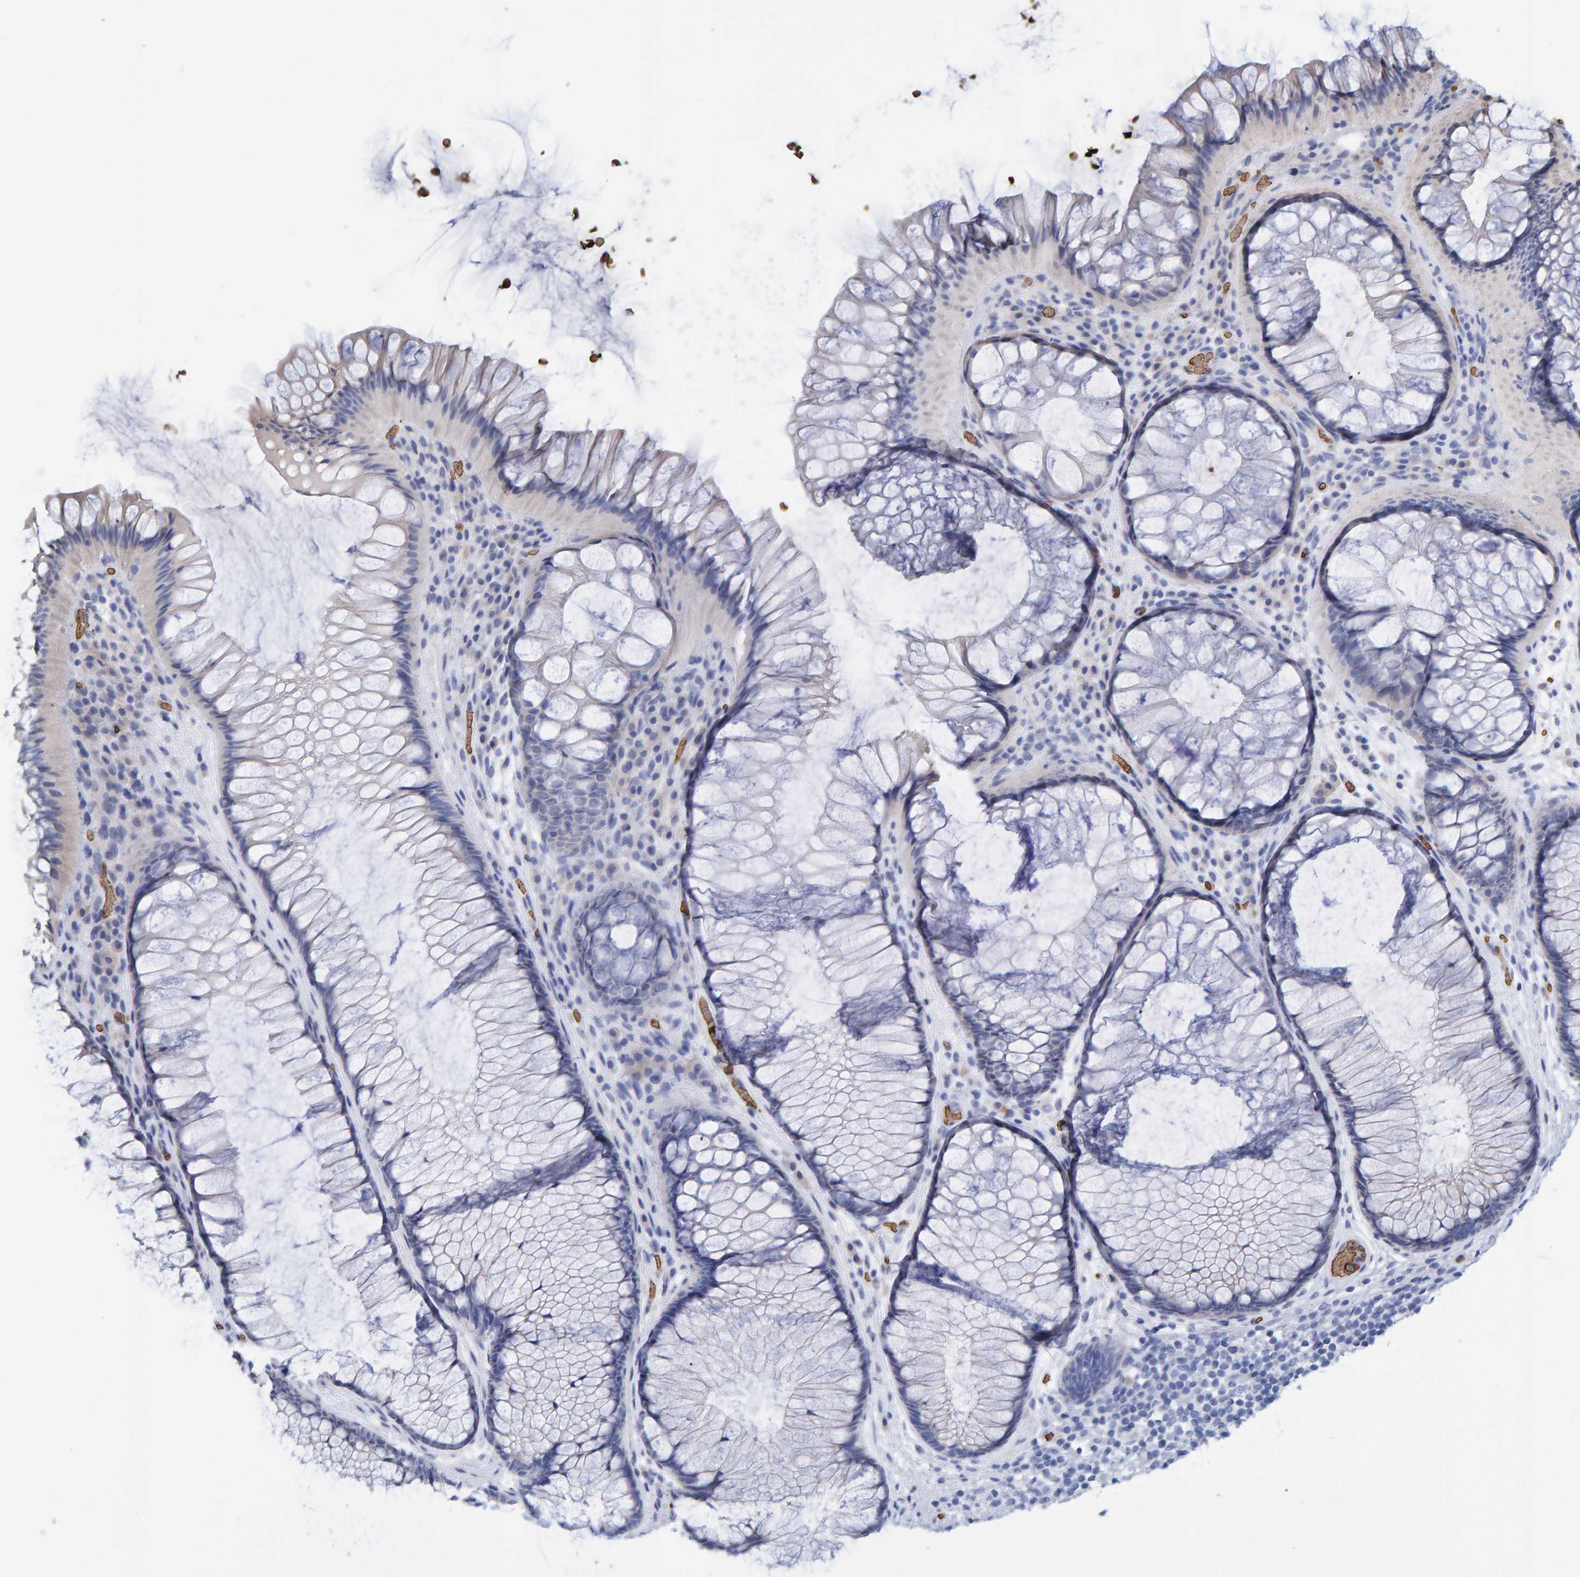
{"staining": {"intensity": "weak", "quantity": "<25%", "location": "cytoplasmic/membranous"}, "tissue": "rectum", "cell_type": "Glandular cells", "image_type": "normal", "snomed": [{"axis": "morphology", "description": "Normal tissue, NOS"}, {"axis": "topography", "description": "Rectum"}], "caption": "This histopathology image is of unremarkable rectum stained with IHC to label a protein in brown with the nuclei are counter-stained blue. There is no positivity in glandular cells.", "gene": "VPS9D1", "patient": {"sex": "male", "age": 51}}